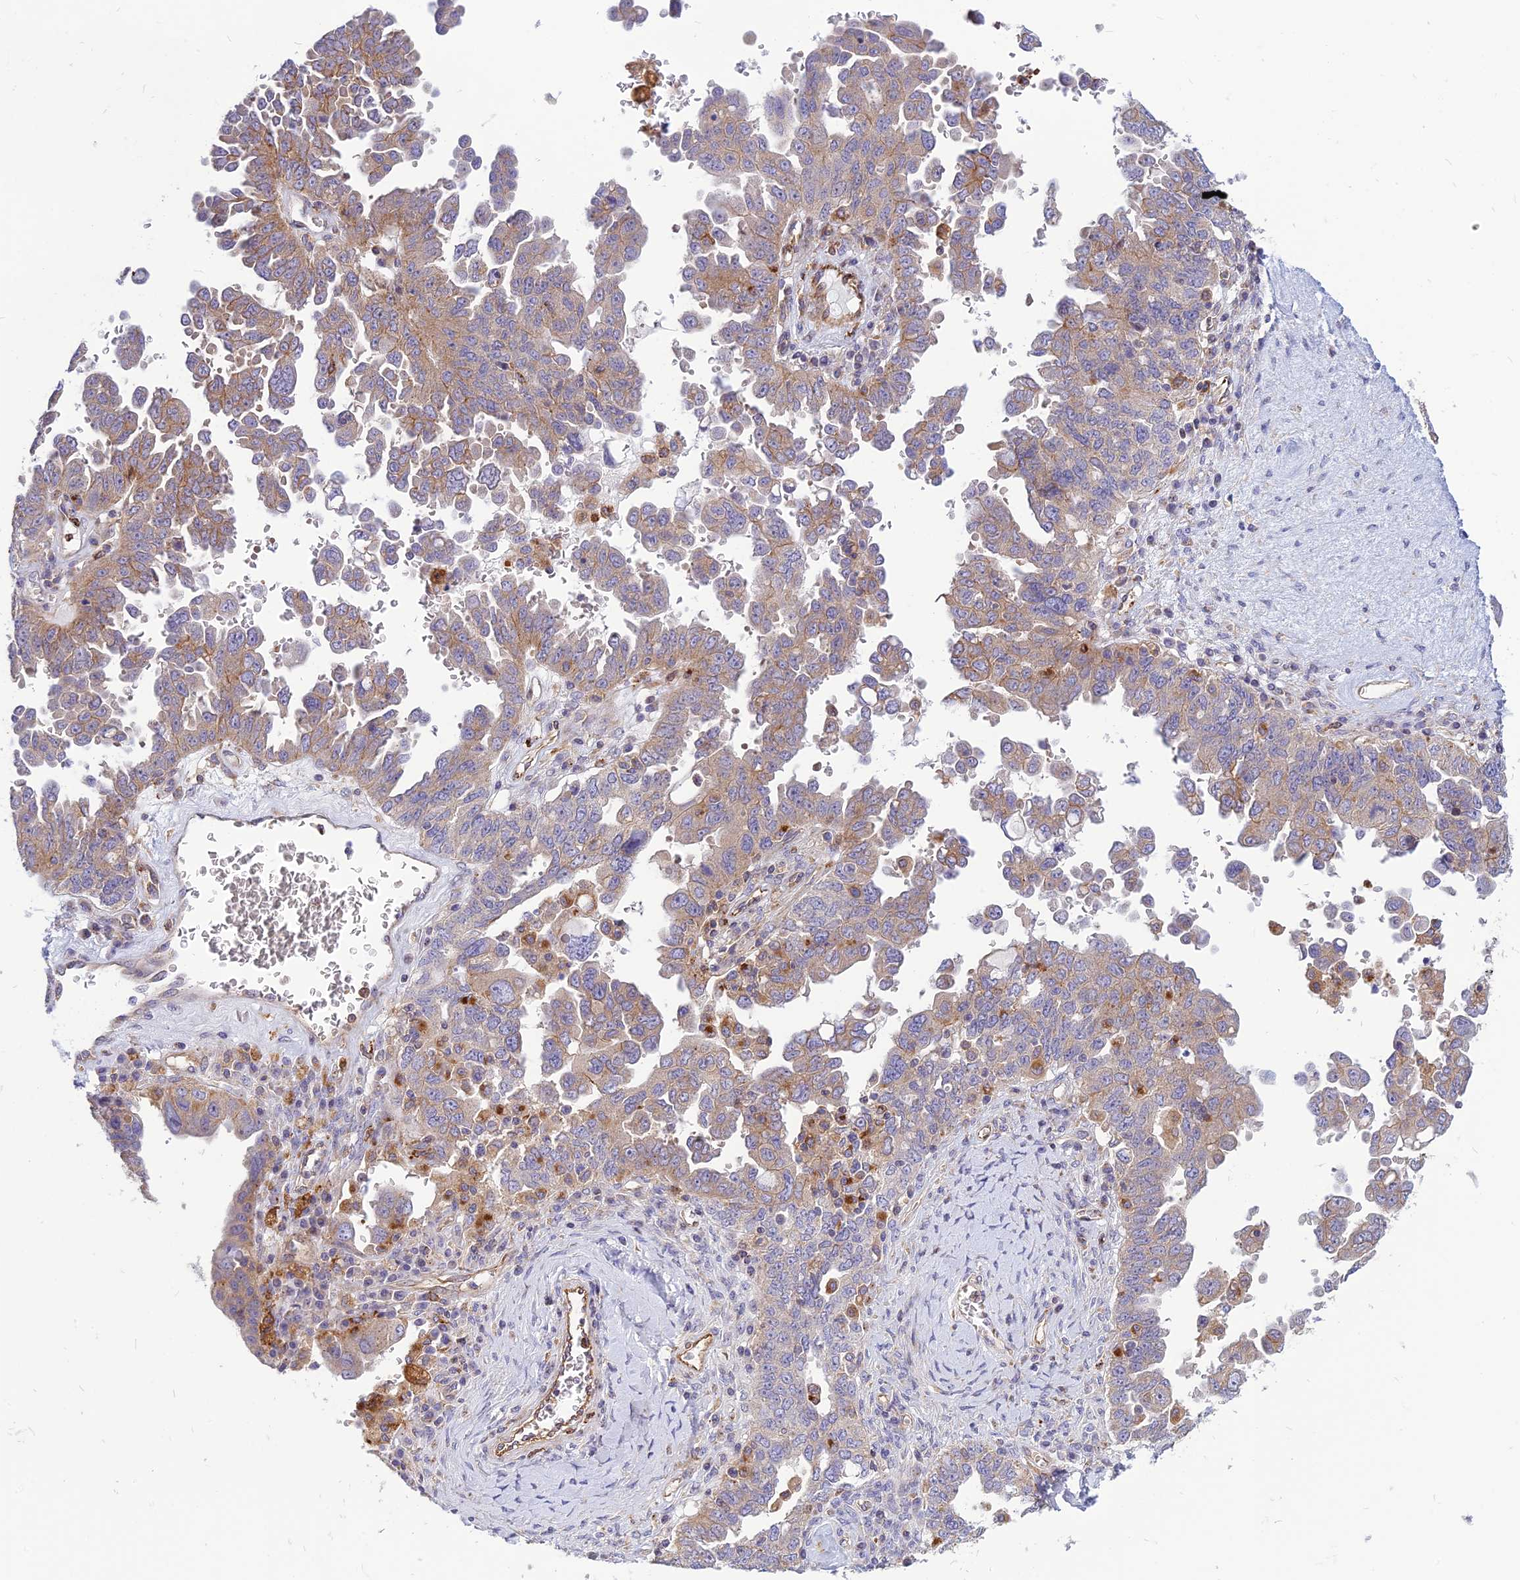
{"staining": {"intensity": "weak", "quantity": "25%-75%", "location": "cytoplasmic/membranous"}, "tissue": "ovarian cancer", "cell_type": "Tumor cells", "image_type": "cancer", "snomed": [{"axis": "morphology", "description": "Carcinoma, endometroid"}, {"axis": "topography", "description": "Ovary"}], "caption": "A micrograph showing weak cytoplasmic/membranous expression in about 25%-75% of tumor cells in ovarian endometroid carcinoma, as visualized by brown immunohistochemical staining.", "gene": "PHKA2", "patient": {"sex": "female", "age": 62}}